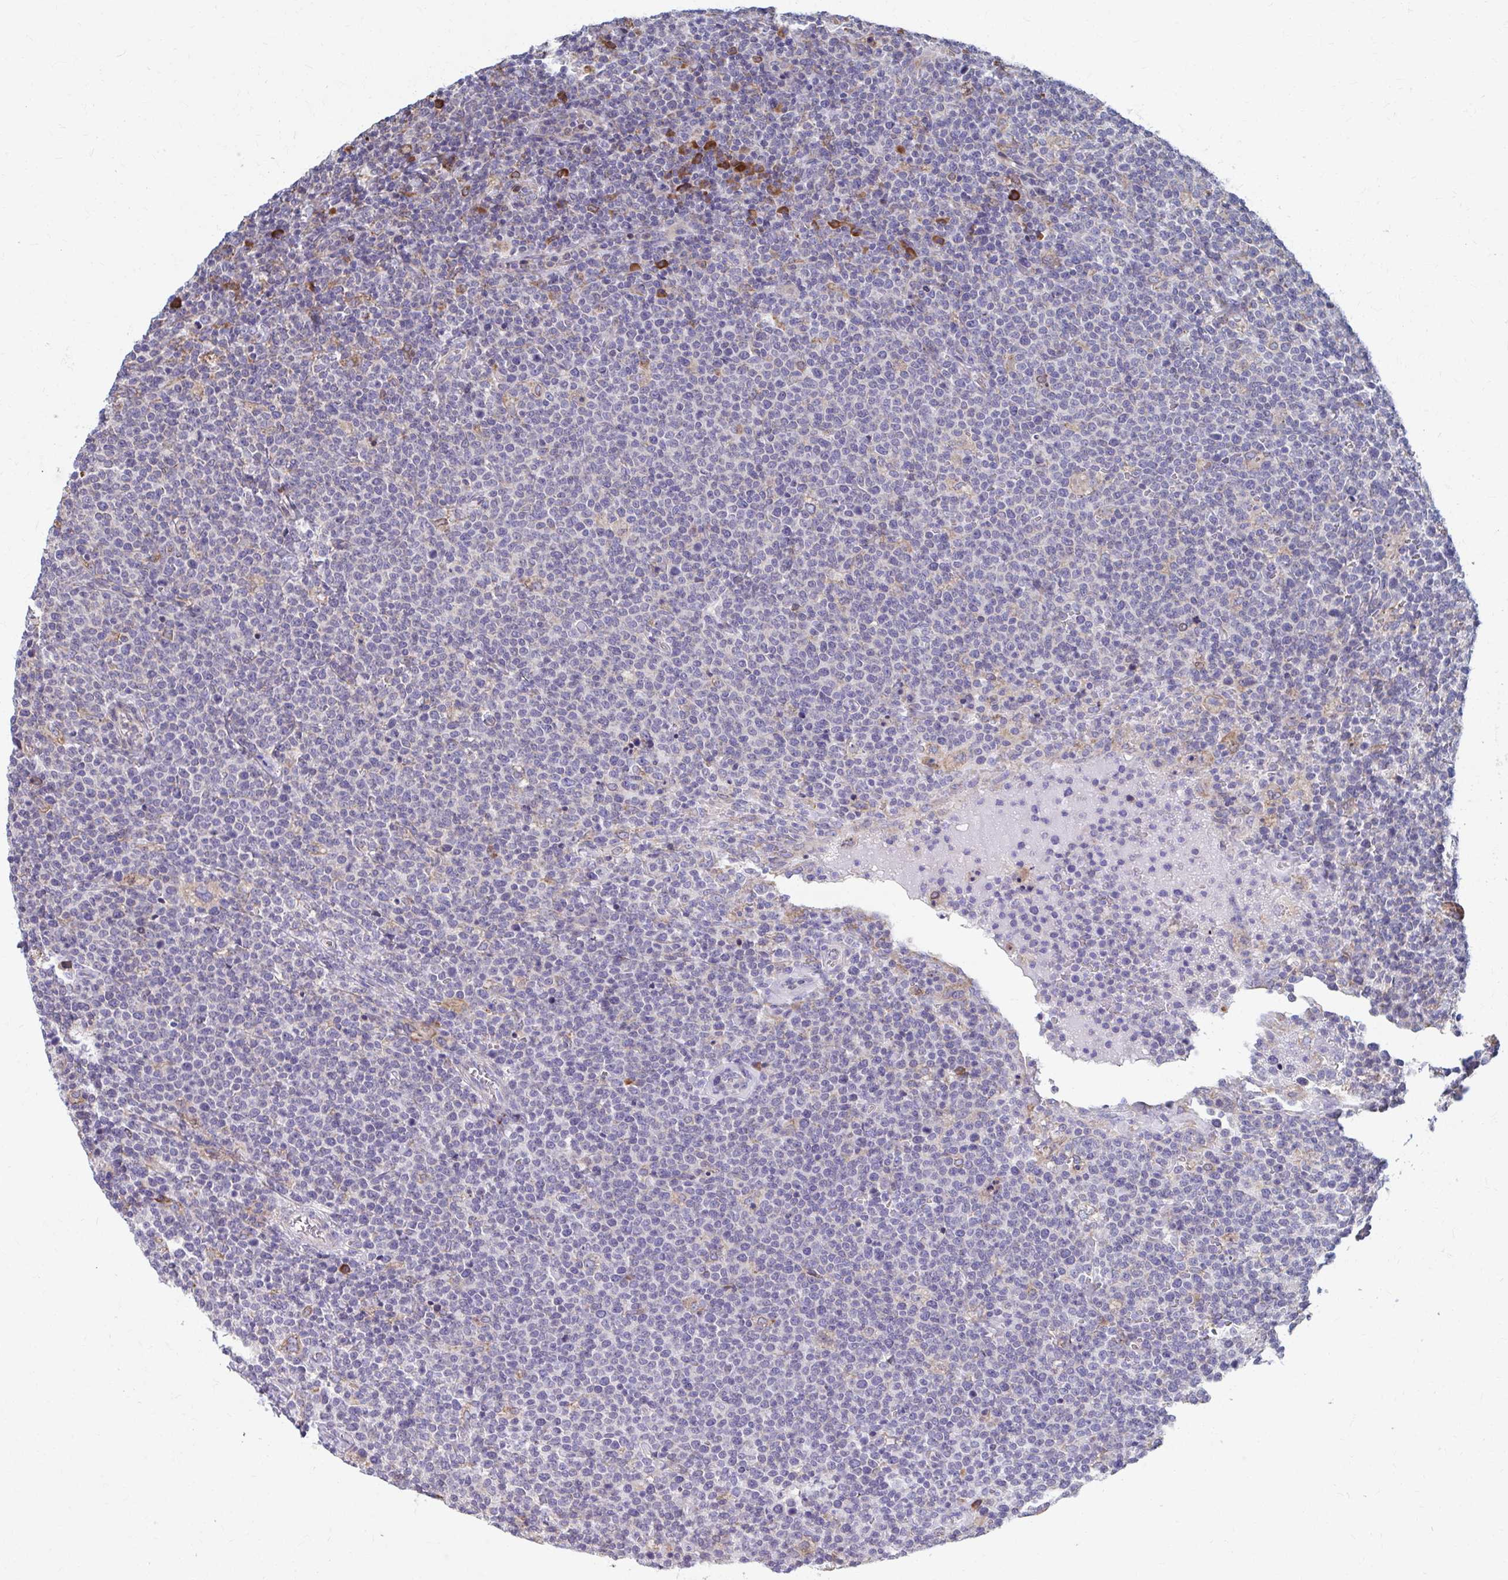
{"staining": {"intensity": "negative", "quantity": "none", "location": "none"}, "tissue": "lymphoma", "cell_type": "Tumor cells", "image_type": "cancer", "snomed": [{"axis": "morphology", "description": "Malignant lymphoma, non-Hodgkin's type, High grade"}, {"axis": "topography", "description": "Lymph node"}], "caption": "This is an immunohistochemistry (IHC) micrograph of human high-grade malignant lymphoma, non-Hodgkin's type. There is no staining in tumor cells.", "gene": "FKBP2", "patient": {"sex": "male", "age": 61}}